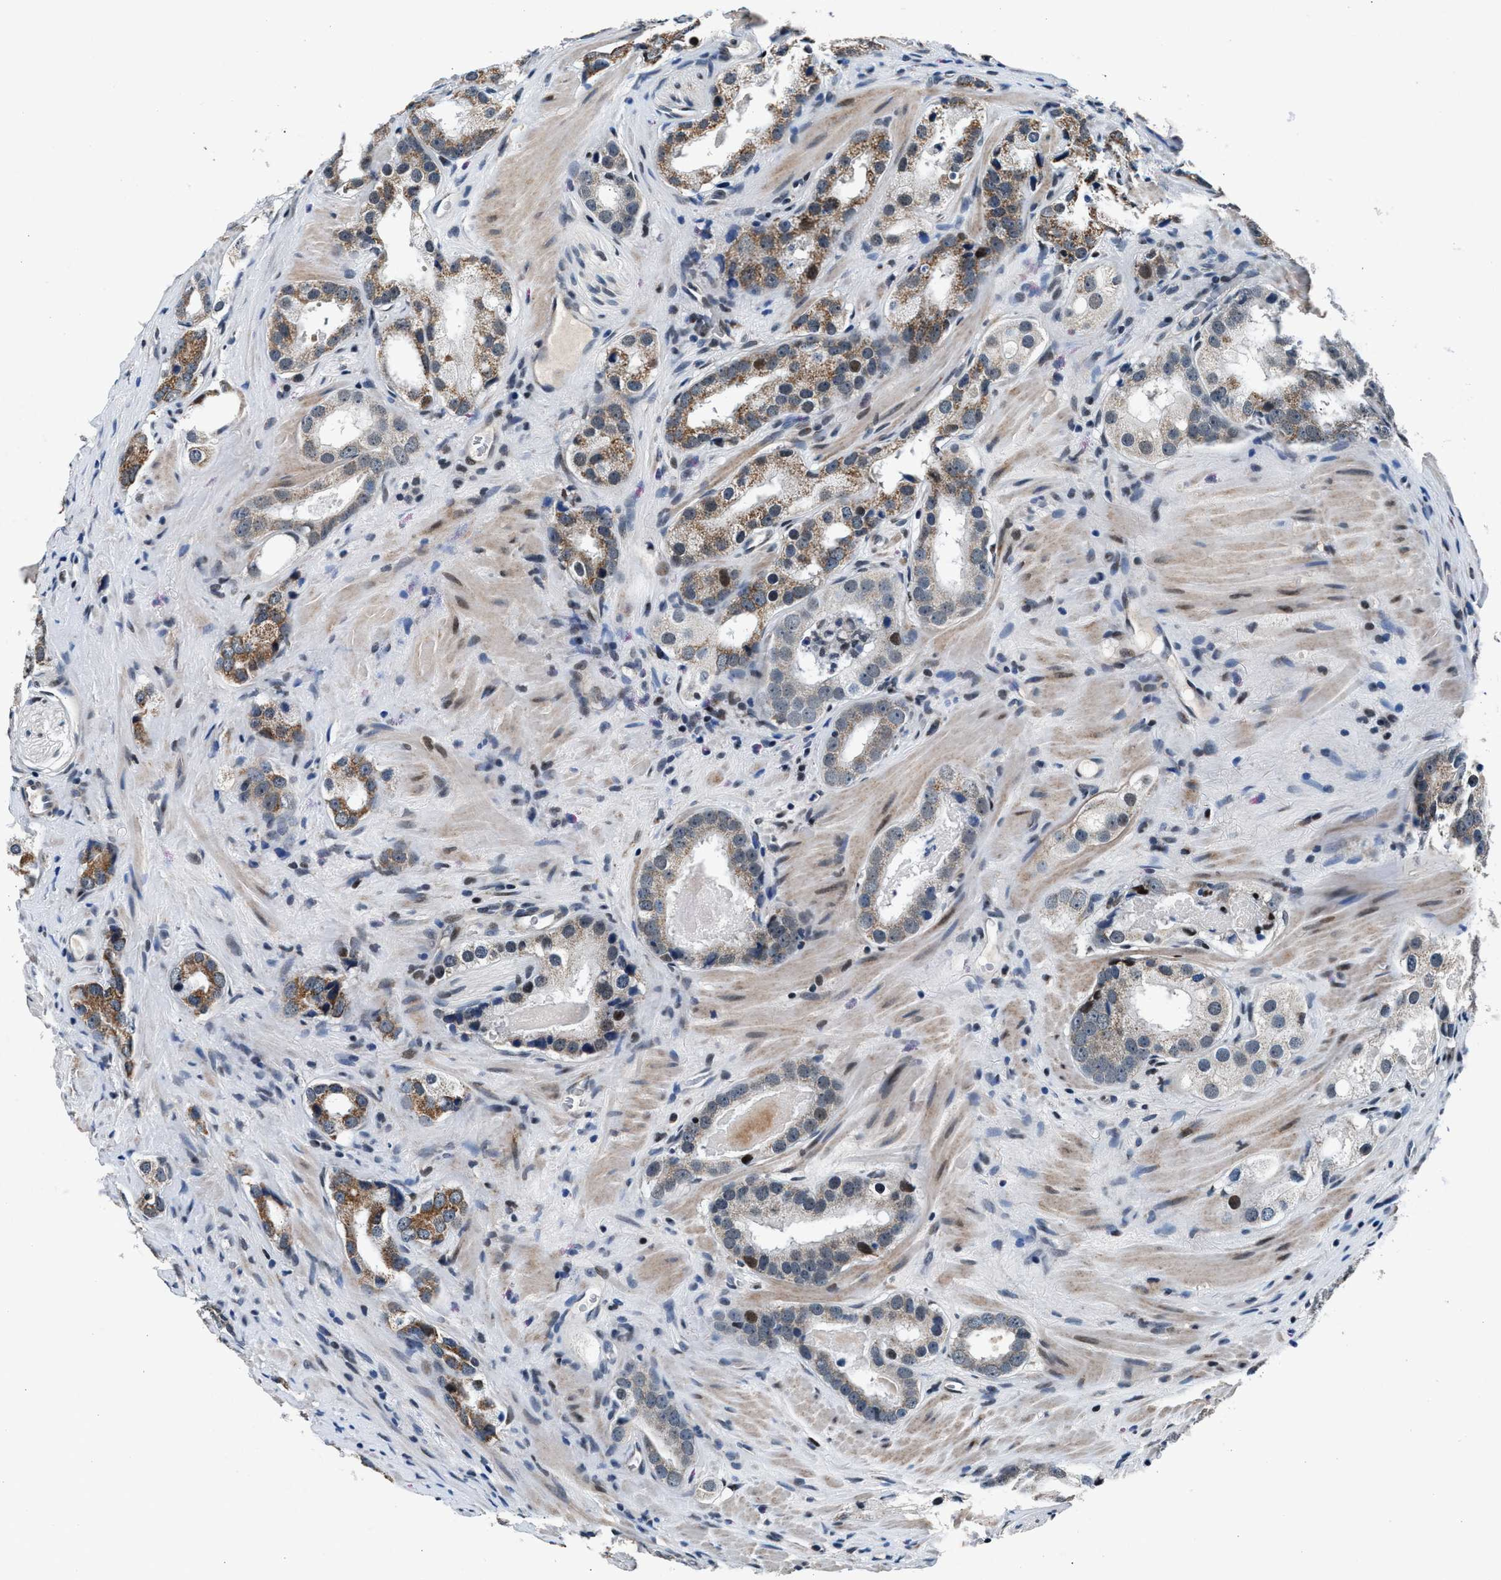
{"staining": {"intensity": "moderate", "quantity": "25%-75%", "location": "cytoplasmic/membranous,nuclear"}, "tissue": "prostate cancer", "cell_type": "Tumor cells", "image_type": "cancer", "snomed": [{"axis": "morphology", "description": "Adenocarcinoma, High grade"}, {"axis": "topography", "description": "Prostate"}], "caption": "Tumor cells show medium levels of moderate cytoplasmic/membranous and nuclear staining in about 25%-75% of cells in human prostate adenocarcinoma (high-grade). (IHC, brightfield microscopy, high magnification).", "gene": "PRRC2B", "patient": {"sex": "male", "age": 63}}